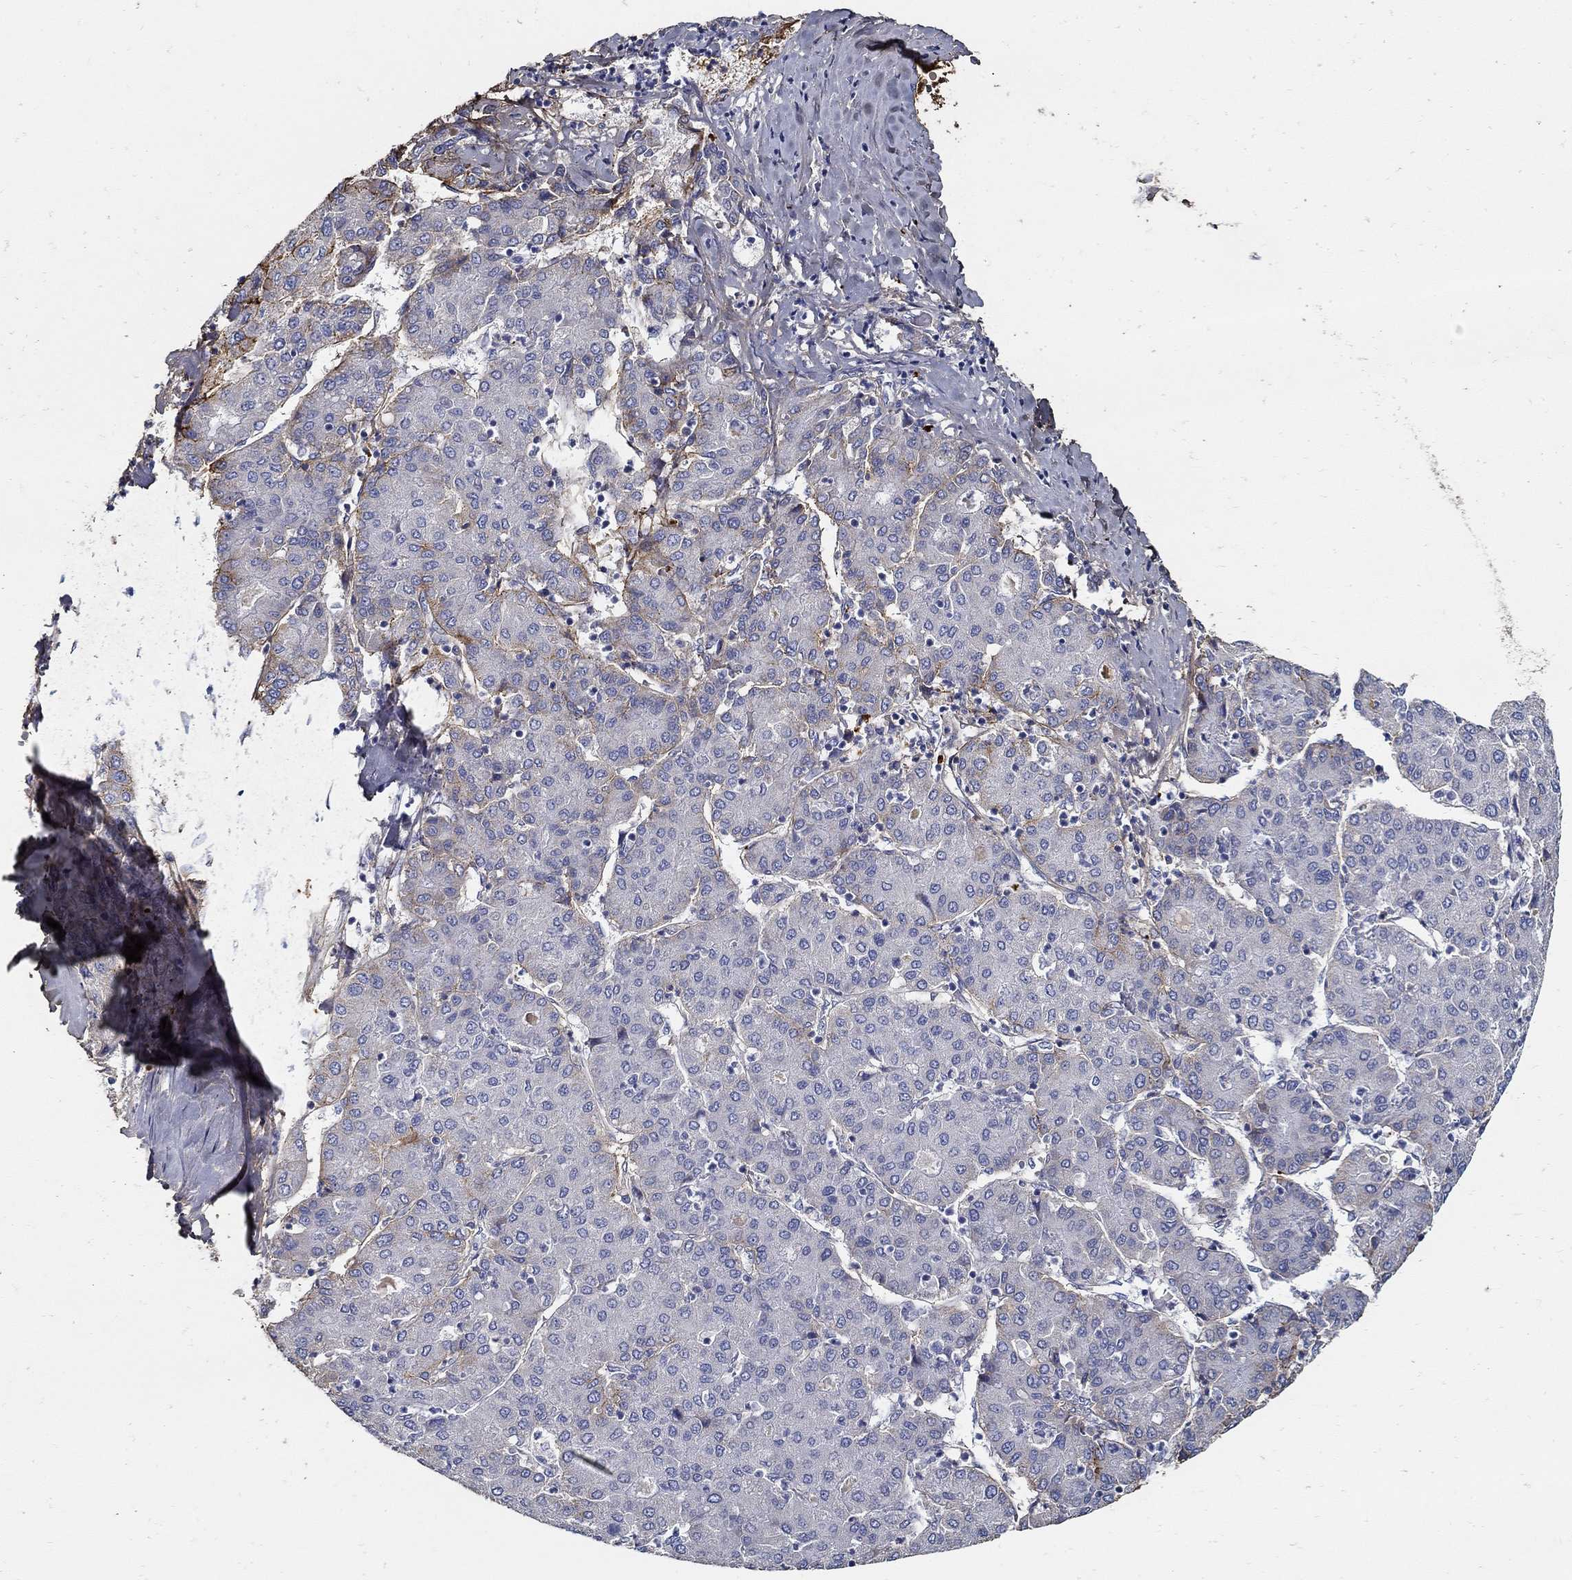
{"staining": {"intensity": "negative", "quantity": "none", "location": "none"}, "tissue": "liver cancer", "cell_type": "Tumor cells", "image_type": "cancer", "snomed": [{"axis": "morphology", "description": "Carcinoma, Hepatocellular, NOS"}, {"axis": "topography", "description": "Liver"}], "caption": "There is no significant expression in tumor cells of liver cancer (hepatocellular carcinoma).", "gene": "TGFBI", "patient": {"sex": "male", "age": 65}}